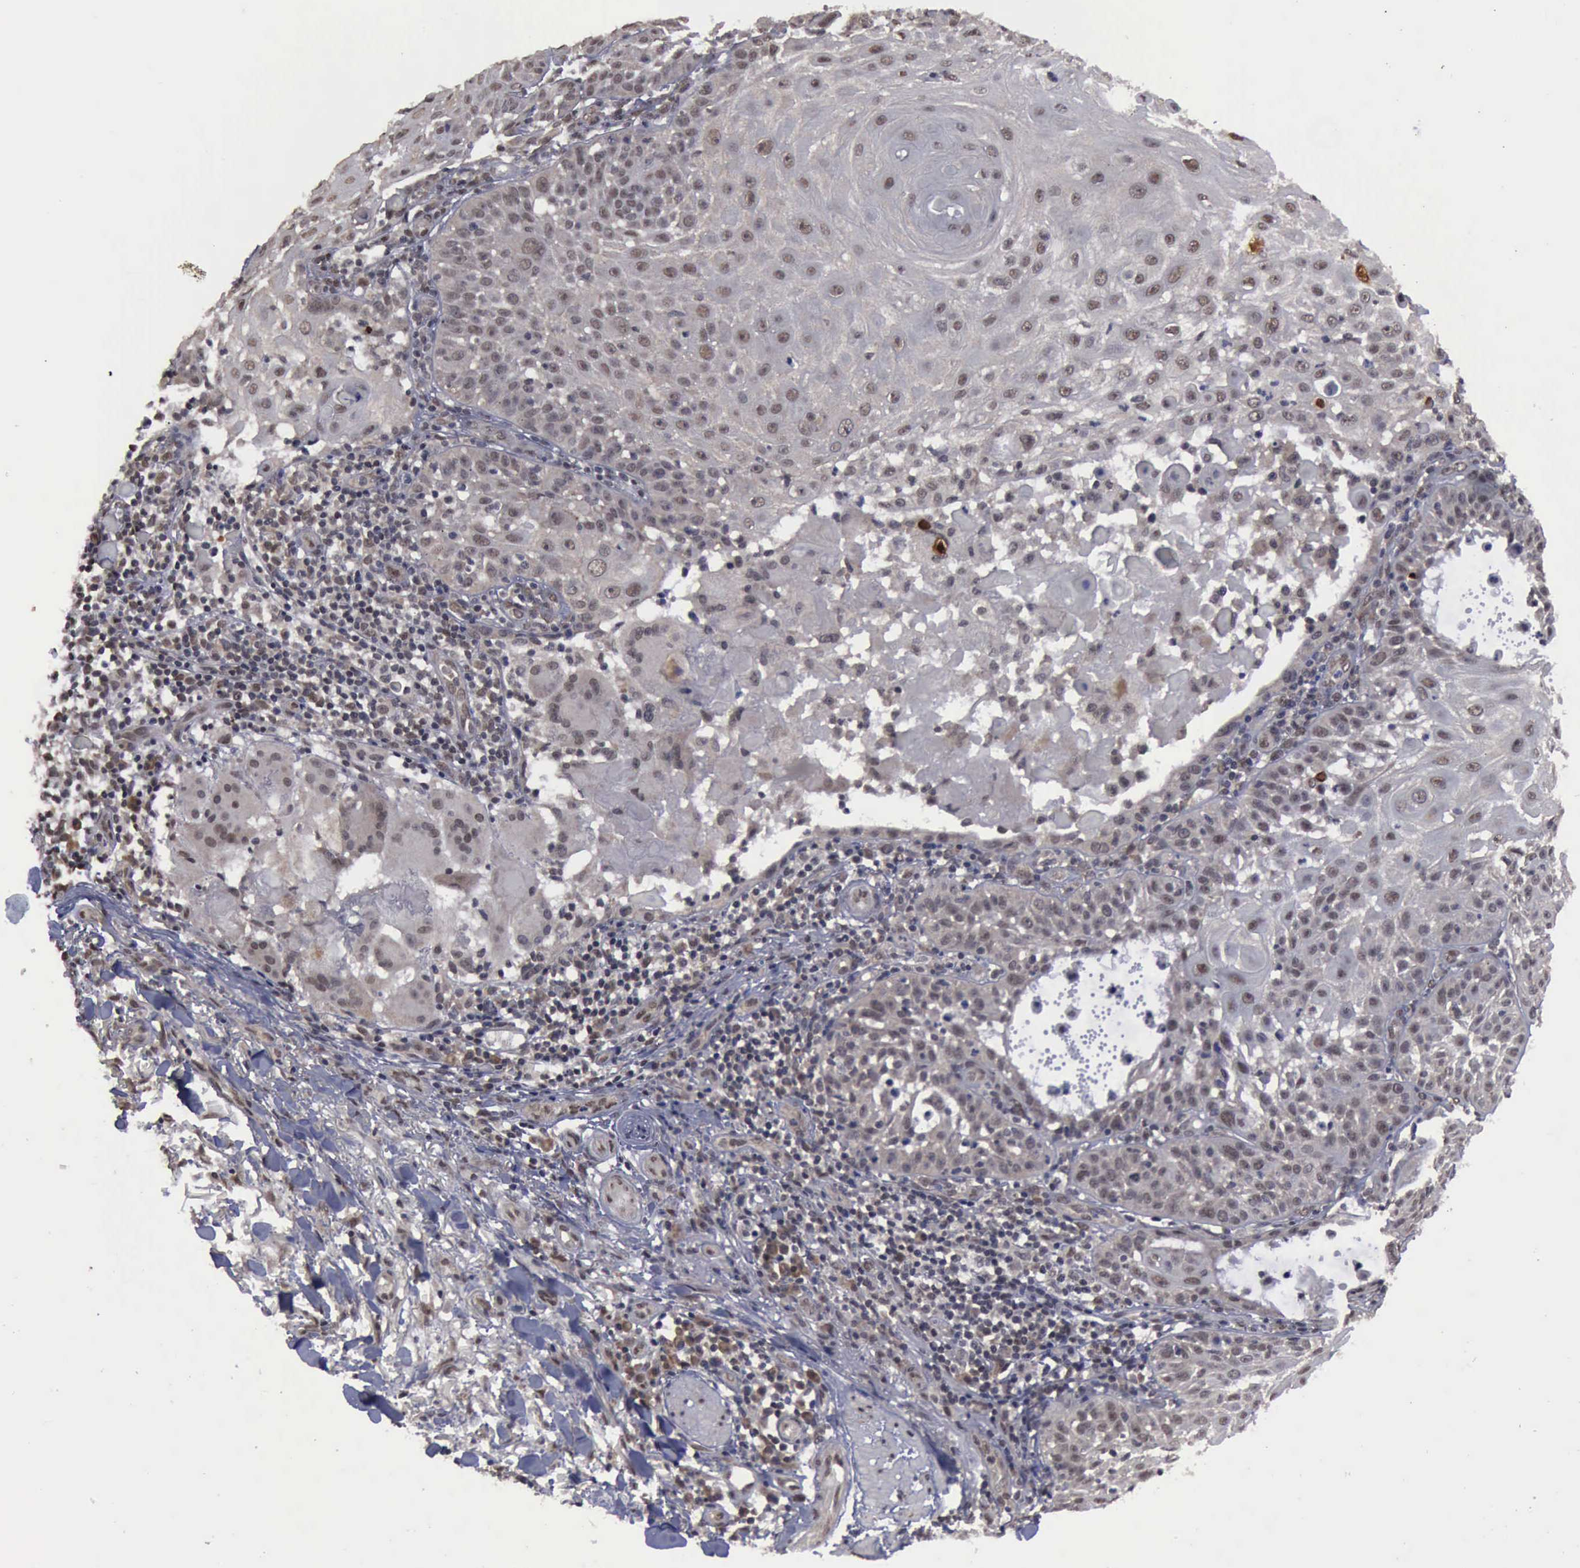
{"staining": {"intensity": "weak", "quantity": "25%-75%", "location": "cytoplasmic/membranous,nuclear"}, "tissue": "skin cancer", "cell_type": "Tumor cells", "image_type": "cancer", "snomed": [{"axis": "morphology", "description": "Squamous cell carcinoma, NOS"}, {"axis": "topography", "description": "Skin"}], "caption": "Immunohistochemistry (IHC) photomicrograph of squamous cell carcinoma (skin) stained for a protein (brown), which reveals low levels of weak cytoplasmic/membranous and nuclear positivity in approximately 25%-75% of tumor cells.", "gene": "RTCB", "patient": {"sex": "female", "age": 89}}